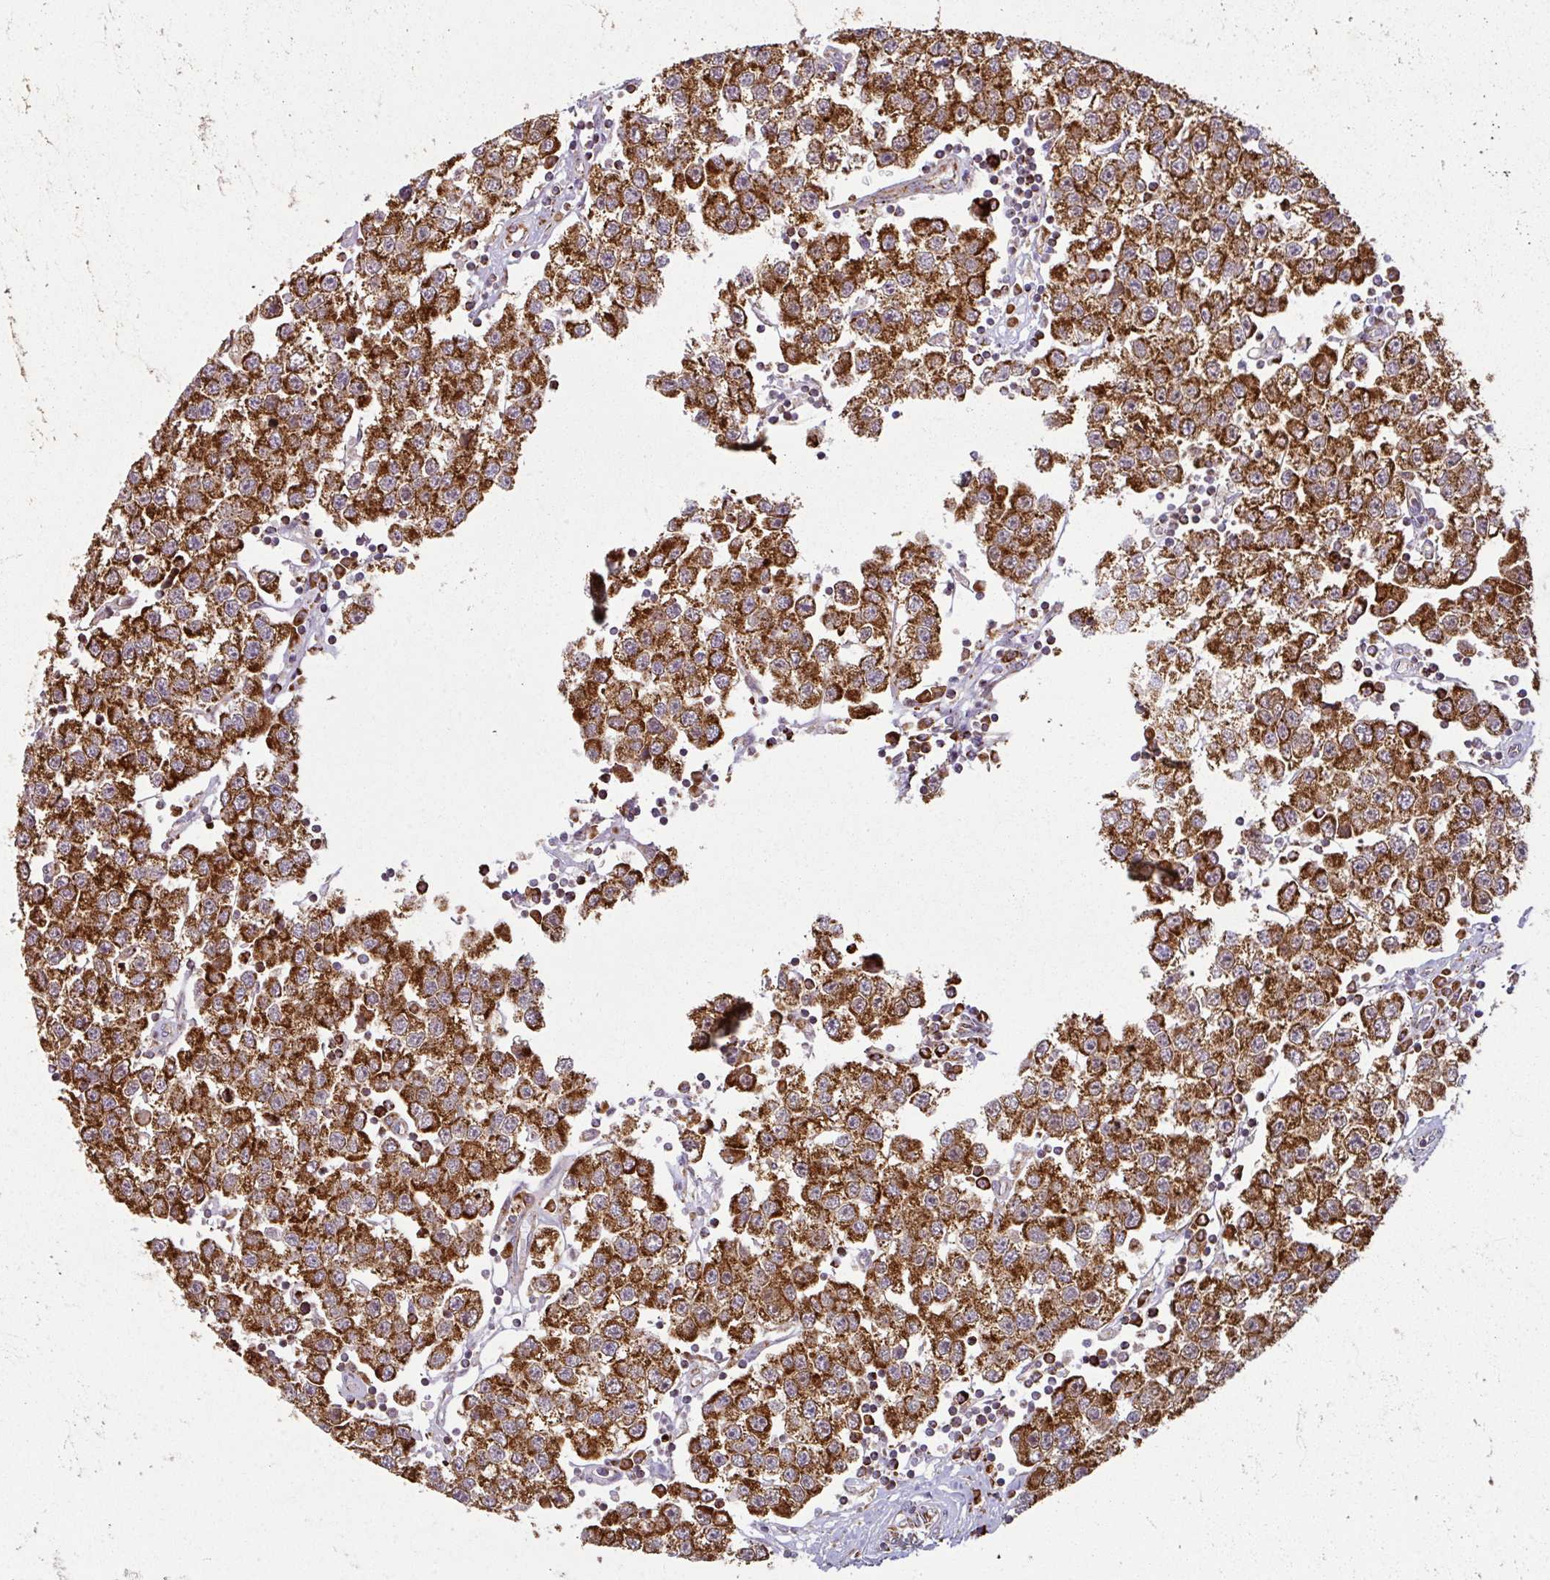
{"staining": {"intensity": "strong", "quantity": ">75%", "location": "cytoplasmic/membranous"}, "tissue": "testis cancer", "cell_type": "Tumor cells", "image_type": "cancer", "snomed": [{"axis": "morphology", "description": "Seminoma, NOS"}, {"axis": "topography", "description": "Testis"}], "caption": "Protein staining shows strong cytoplasmic/membranous expression in approximately >75% of tumor cells in testis cancer (seminoma).", "gene": "TRAP1", "patient": {"sex": "male", "age": 34}}